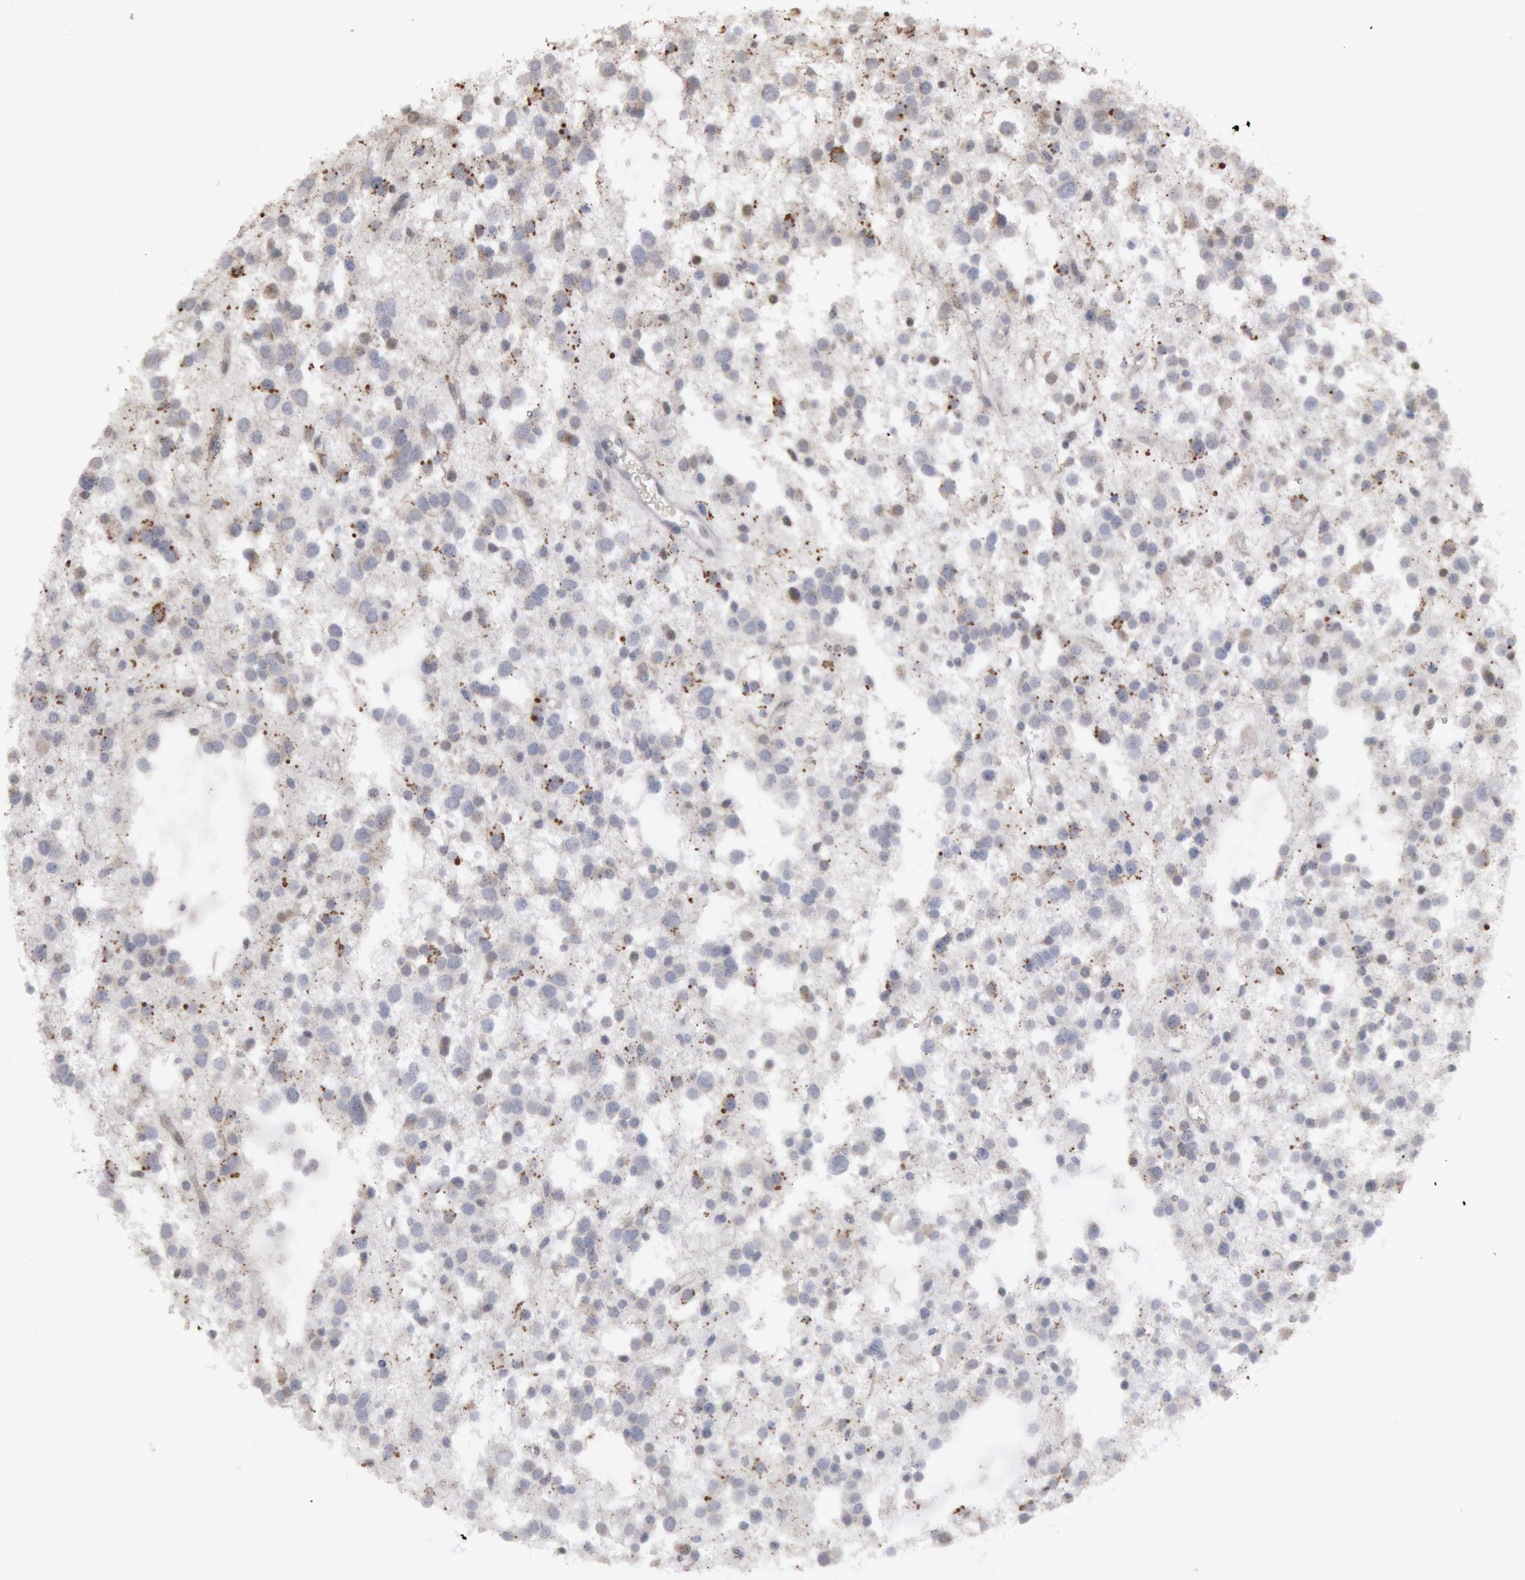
{"staining": {"intensity": "moderate", "quantity": "<25%", "location": "cytoplasmic/membranous"}, "tissue": "glioma", "cell_type": "Tumor cells", "image_type": "cancer", "snomed": [{"axis": "morphology", "description": "Glioma, malignant, Low grade"}, {"axis": "topography", "description": "Brain"}], "caption": "A brown stain highlights moderate cytoplasmic/membranous positivity of a protein in glioma tumor cells. Nuclei are stained in blue.", "gene": "DMC1", "patient": {"sex": "female", "age": 36}}